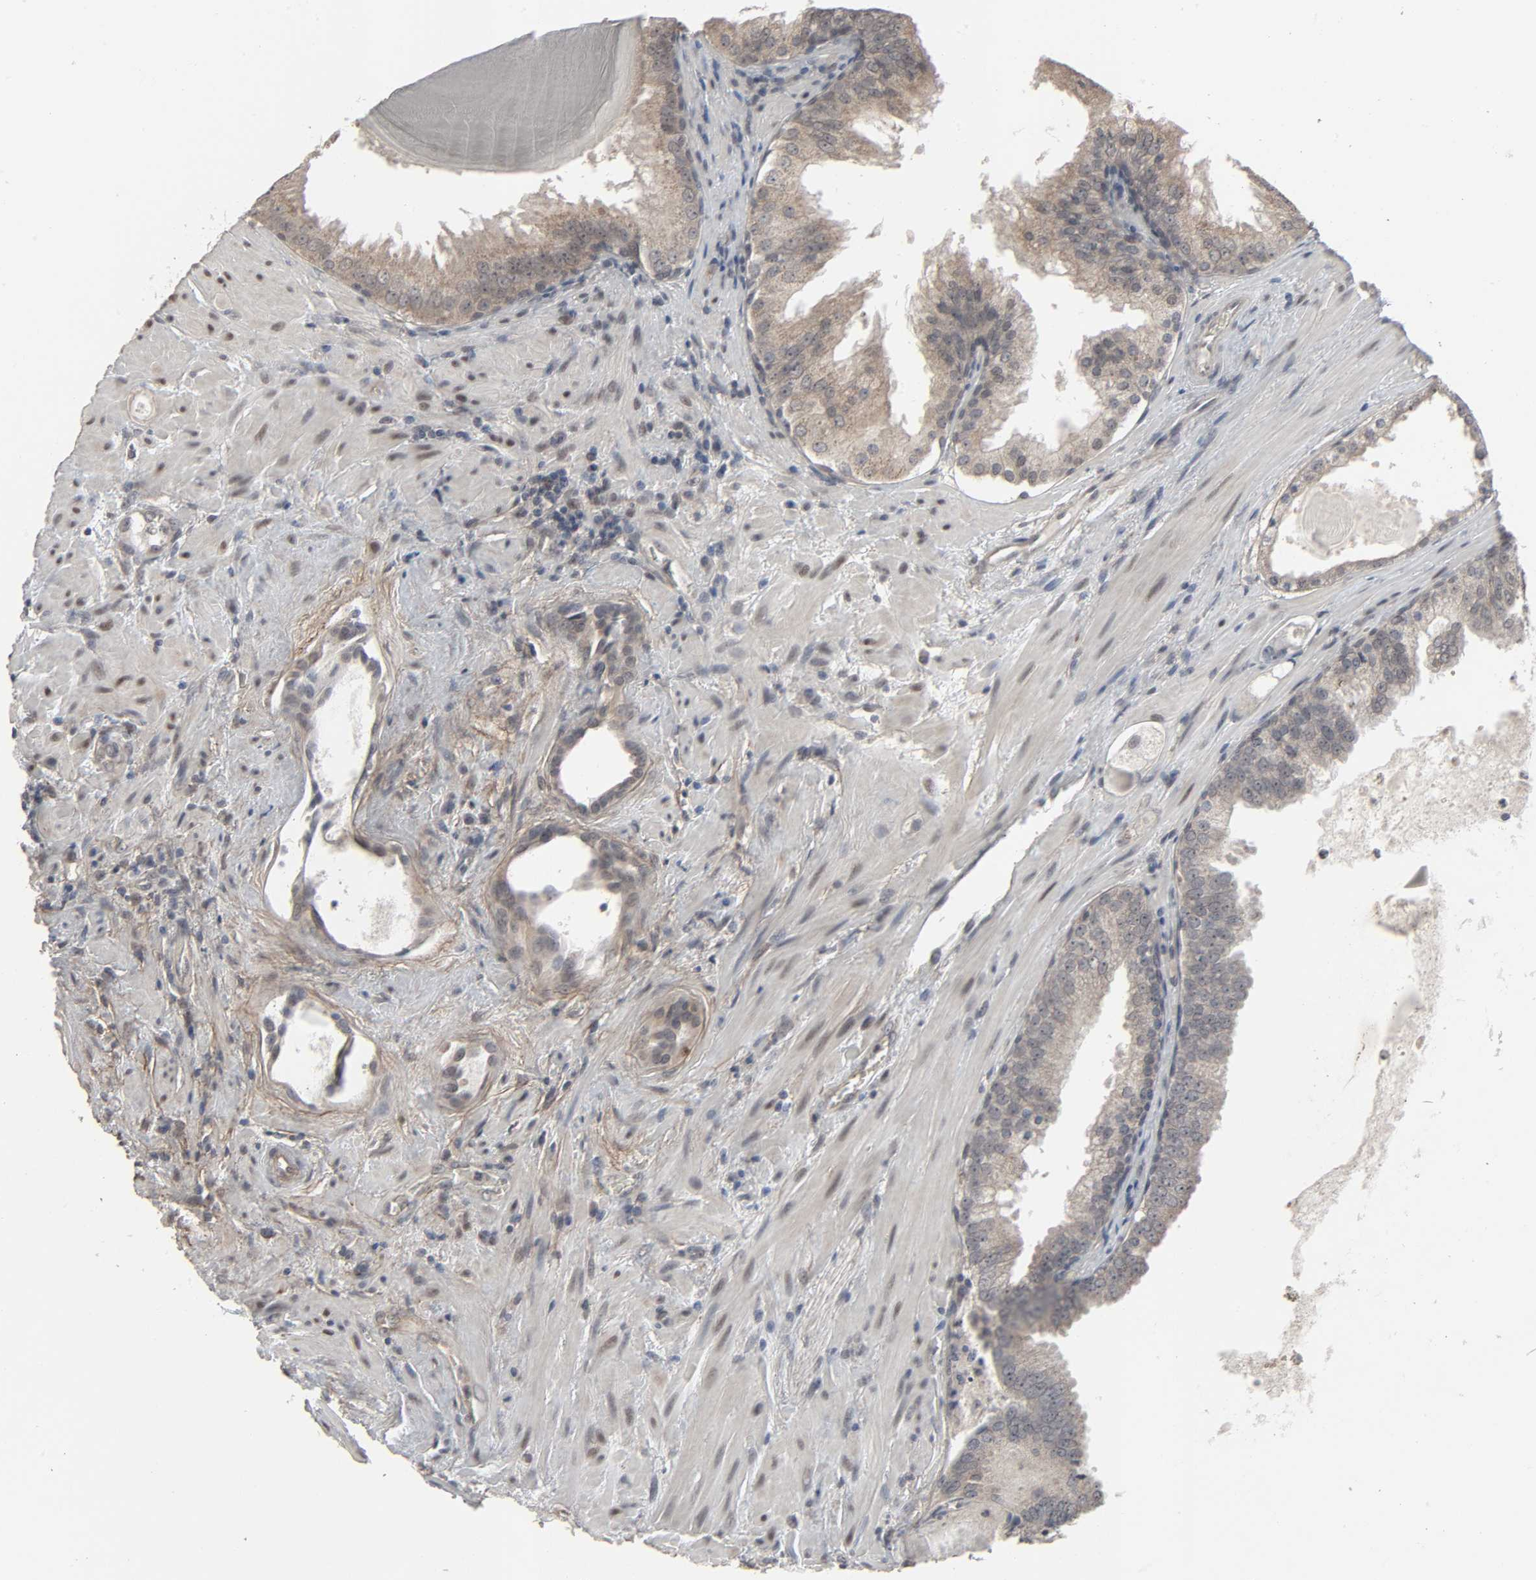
{"staining": {"intensity": "weak", "quantity": "25%-75%", "location": "cytoplasmic/membranous"}, "tissue": "prostate cancer", "cell_type": "Tumor cells", "image_type": "cancer", "snomed": [{"axis": "morphology", "description": "Adenocarcinoma, High grade"}, {"axis": "topography", "description": "Prostate"}], "caption": "A high-resolution histopathology image shows IHC staining of prostate adenocarcinoma (high-grade), which displays weak cytoplasmic/membranous staining in approximately 25%-75% of tumor cells. (DAB (3,3'-diaminobenzidine) = brown stain, brightfield microscopy at high magnification).", "gene": "ZNF222", "patient": {"sex": "male", "age": 68}}